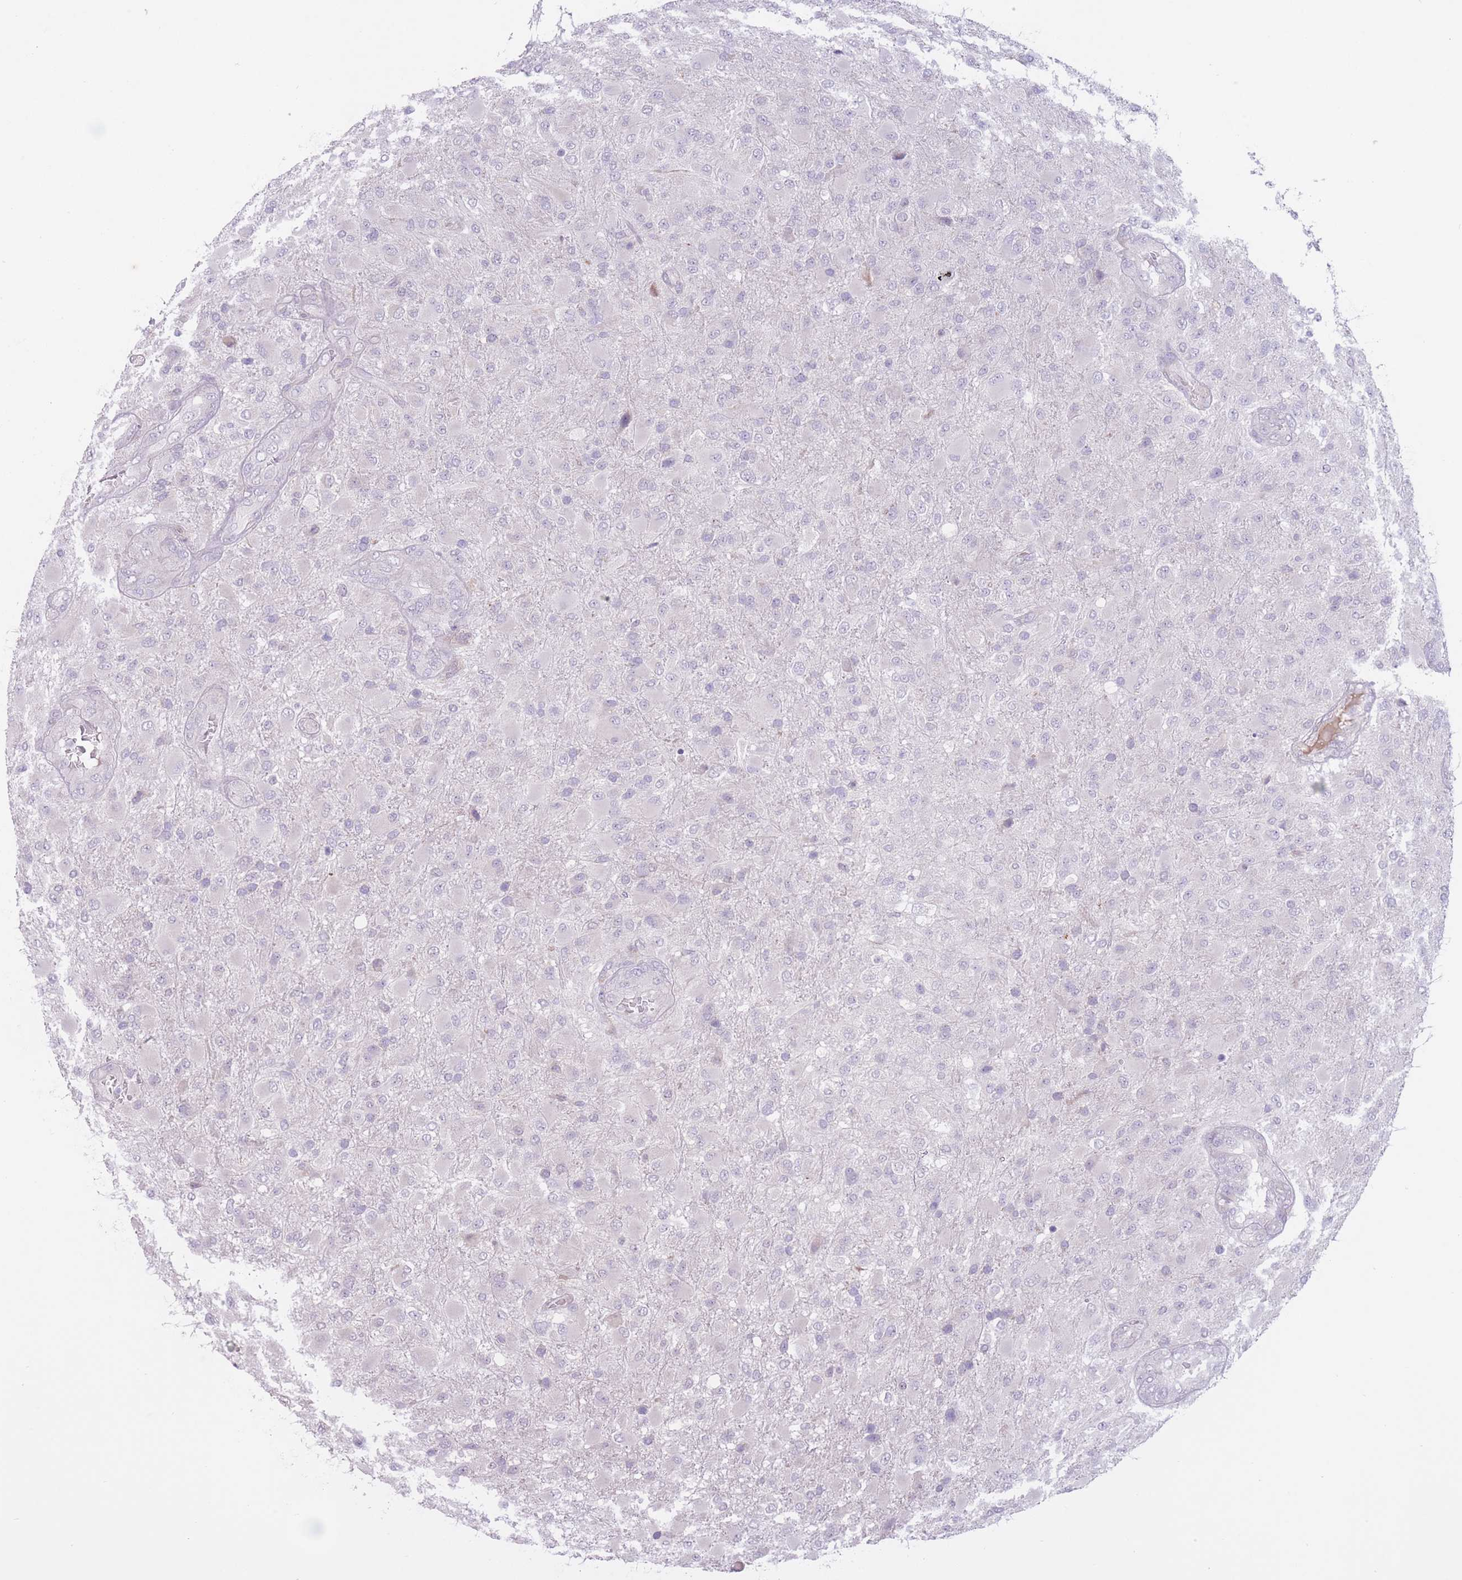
{"staining": {"intensity": "negative", "quantity": "none", "location": "none"}, "tissue": "glioma", "cell_type": "Tumor cells", "image_type": "cancer", "snomed": [{"axis": "morphology", "description": "Glioma, malignant, Low grade"}, {"axis": "topography", "description": "Brain"}], "caption": "Glioma stained for a protein using immunohistochemistry (IHC) displays no positivity tumor cells.", "gene": "ARPIN", "patient": {"sex": "male", "age": 65}}